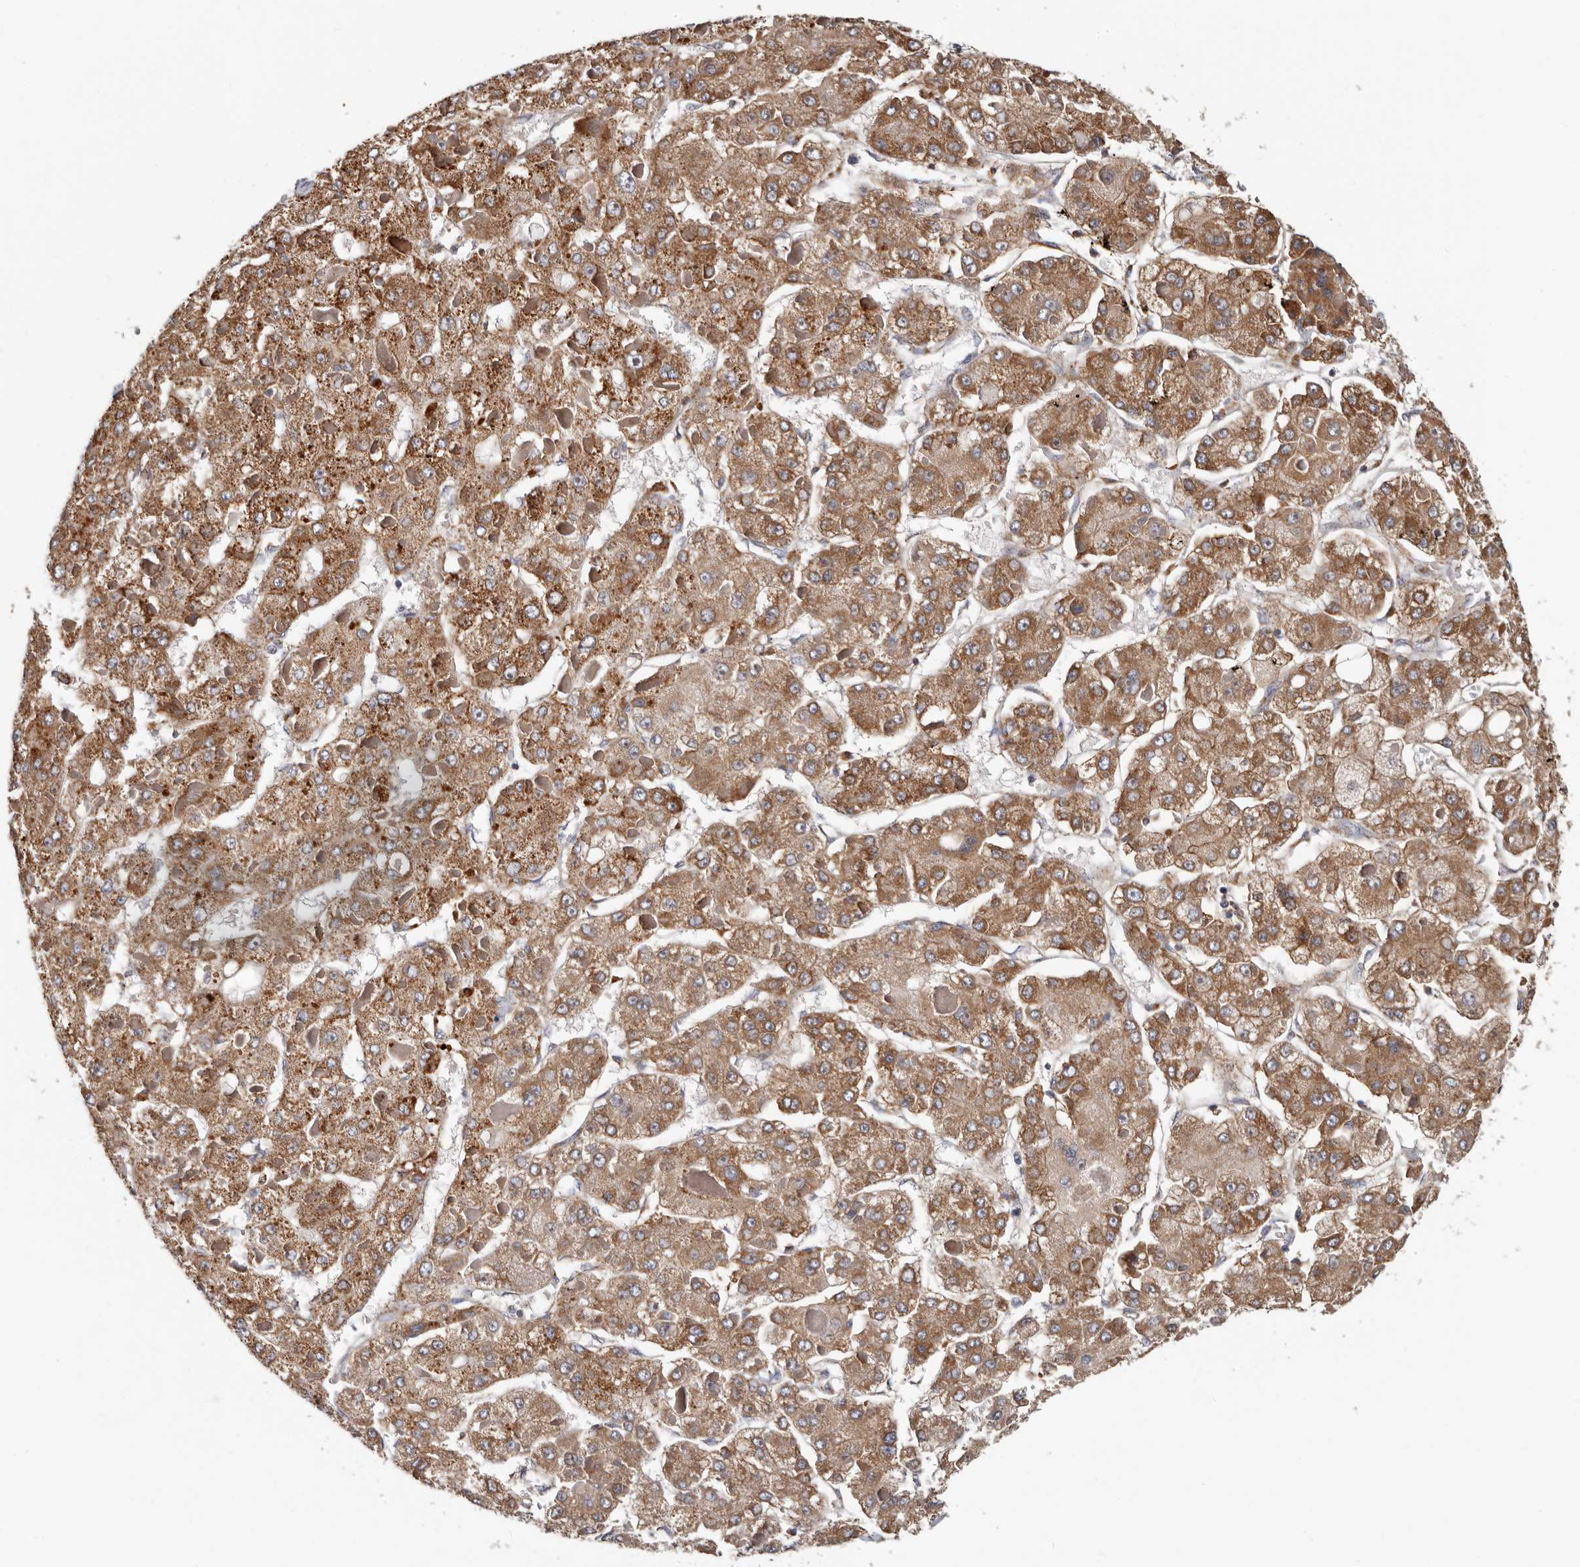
{"staining": {"intensity": "moderate", "quantity": ">75%", "location": "cytoplasmic/membranous"}, "tissue": "liver cancer", "cell_type": "Tumor cells", "image_type": "cancer", "snomed": [{"axis": "morphology", "description": "Carcinoma, Hepatocellular, NOS"}, {"axis": "topography", "description": "Liver"}], "caption": "The immunohistochemical stain labels moderate cytoplasmic/membranous expression in tumor cells of liver cancer tissue.", "gene": "MRPL18", "patient": {"sex": "female", "age": 73}}